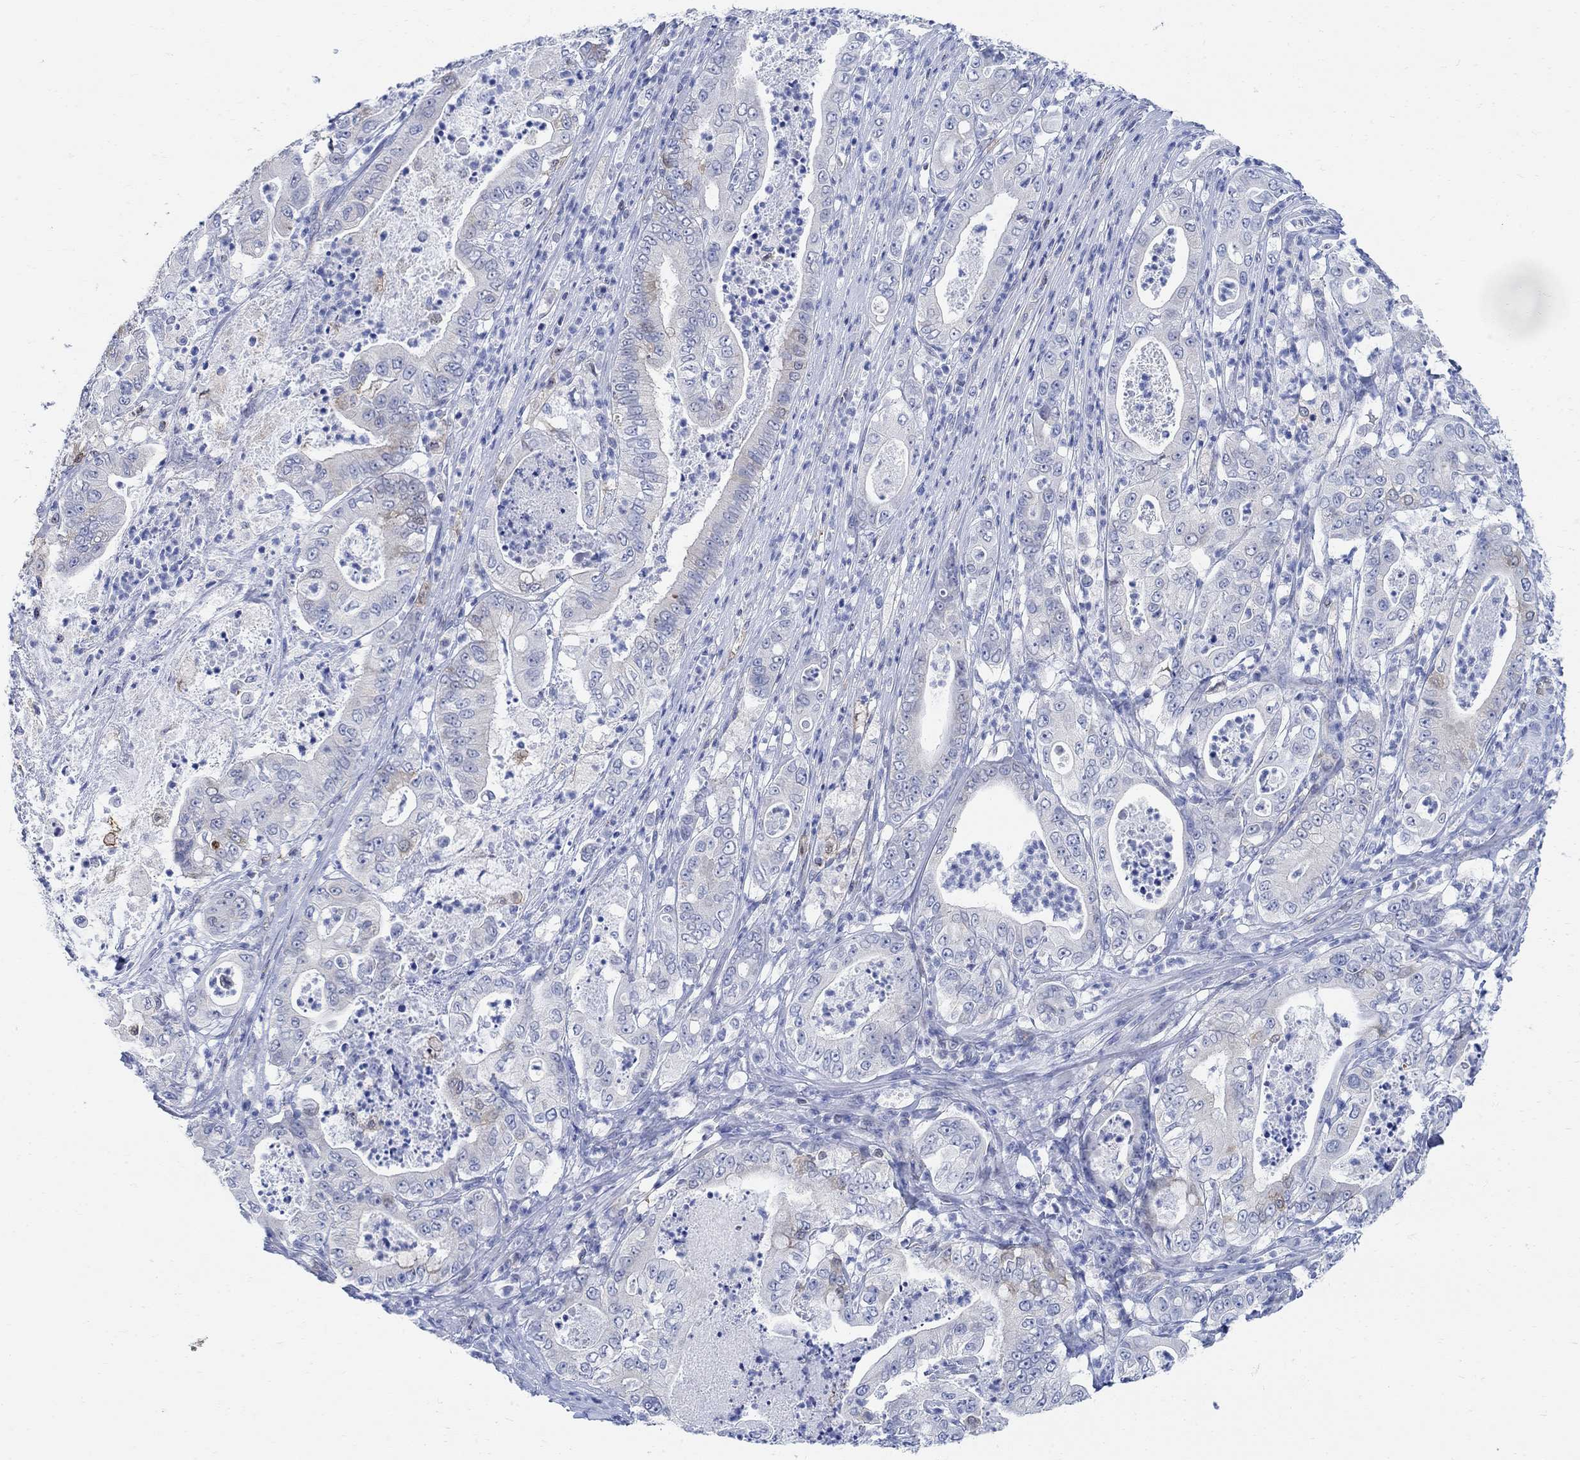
{"staining": {"intensity": "negative", "quantity": "none", "location": "none"}, "tissue": "pancreatic cancer", "cell_type": "Tumor cells", "image_type": "cancer", "snomed": [{"axis": "morphology", "description": "Adenocarcinoma, NOS"}, {"axis": "topography", "description": "Pancreas"}], "caption": "Immunohistochemistry (IHC) of pancreatic cancer reveals no positivity in tumor cells. Nuclei are stained in blue.", "gene": "PHF21B", "patient": {"sex": "male", "age": 71}}